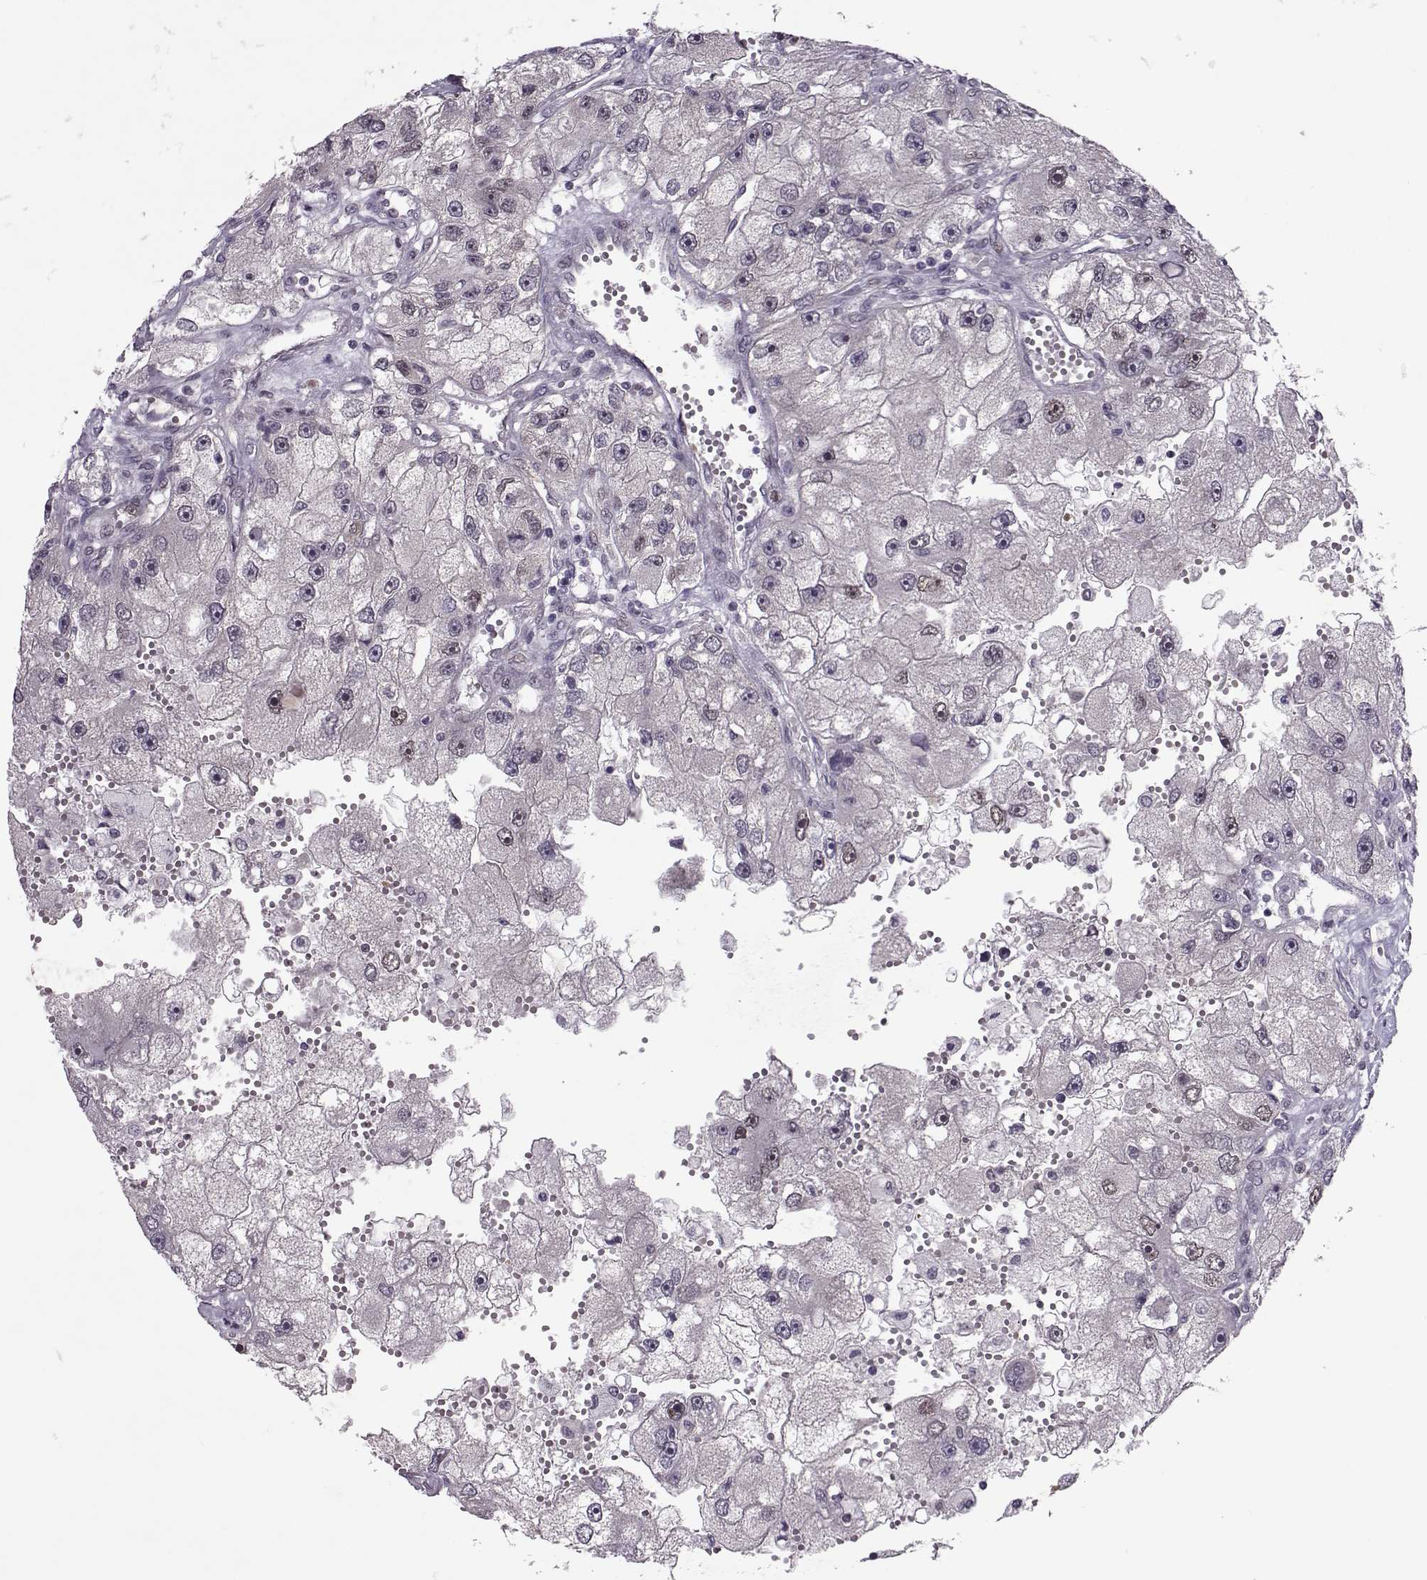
{"staining": {"intensity": "negative", "quantity": "none", "location": "none"}, "tissue": "renal cancer", "cell_type": "Tumor cells", "image_type": "cancer", "snomed": [{"axis": "morphology", "description": "Adenocarcinoma, NOS"}, {"axis": "topography", "description": "Kidney"}], "caption": "Immunohistochemical staining of renal cancer (adenocarcinoma) reveals no significant positivity in tumor cells.", "gene": "CDK4", "patient": {"sex": "male", "age": 63}}